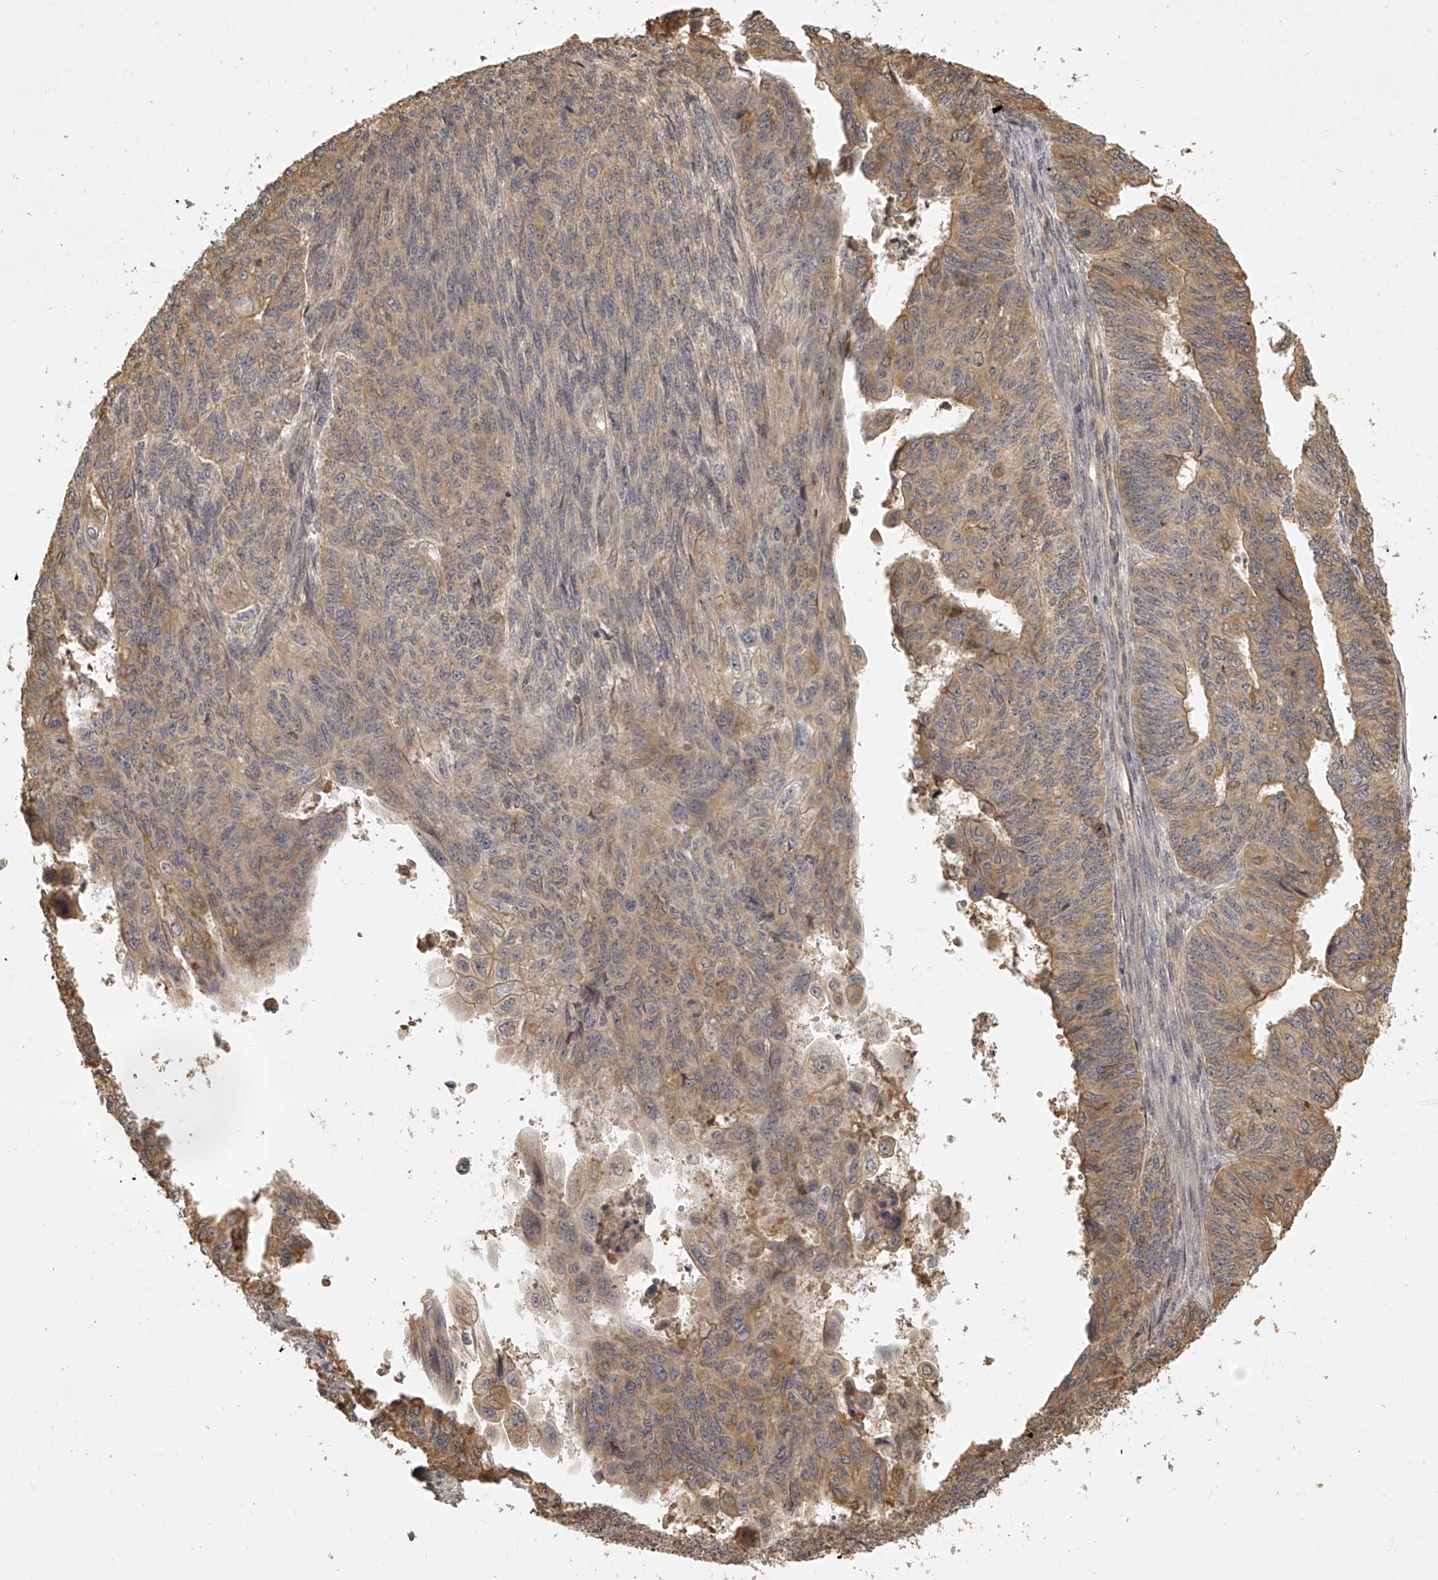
{"staining": {"intensity": "moderate", "quantity": "<25%", "location": "cytoplasmic/membranous"}, "tissue": "endometrial cancer", "cell_type": "Tumor cells", "image_type": "cancer", "snomed": [{"axis": "morphology", "description": "Adenocarcinoma, NOS"}, {"axis": "topography", "description": "Endometrium"}], "caption": "Endometrial adenocarcinoma tissue displays moderate cytoplasmic/membranous staining in about <25% of tumor cells, visualized by immunohistochemistry. The staining was performed using DAB (3,3'-diaminobenzidine), with brown indicating positive protein expression. Nuclei are stained blue with hematoxylin.", "gene": "NFS1", "patient": {"sex": "female", "age": 32}}